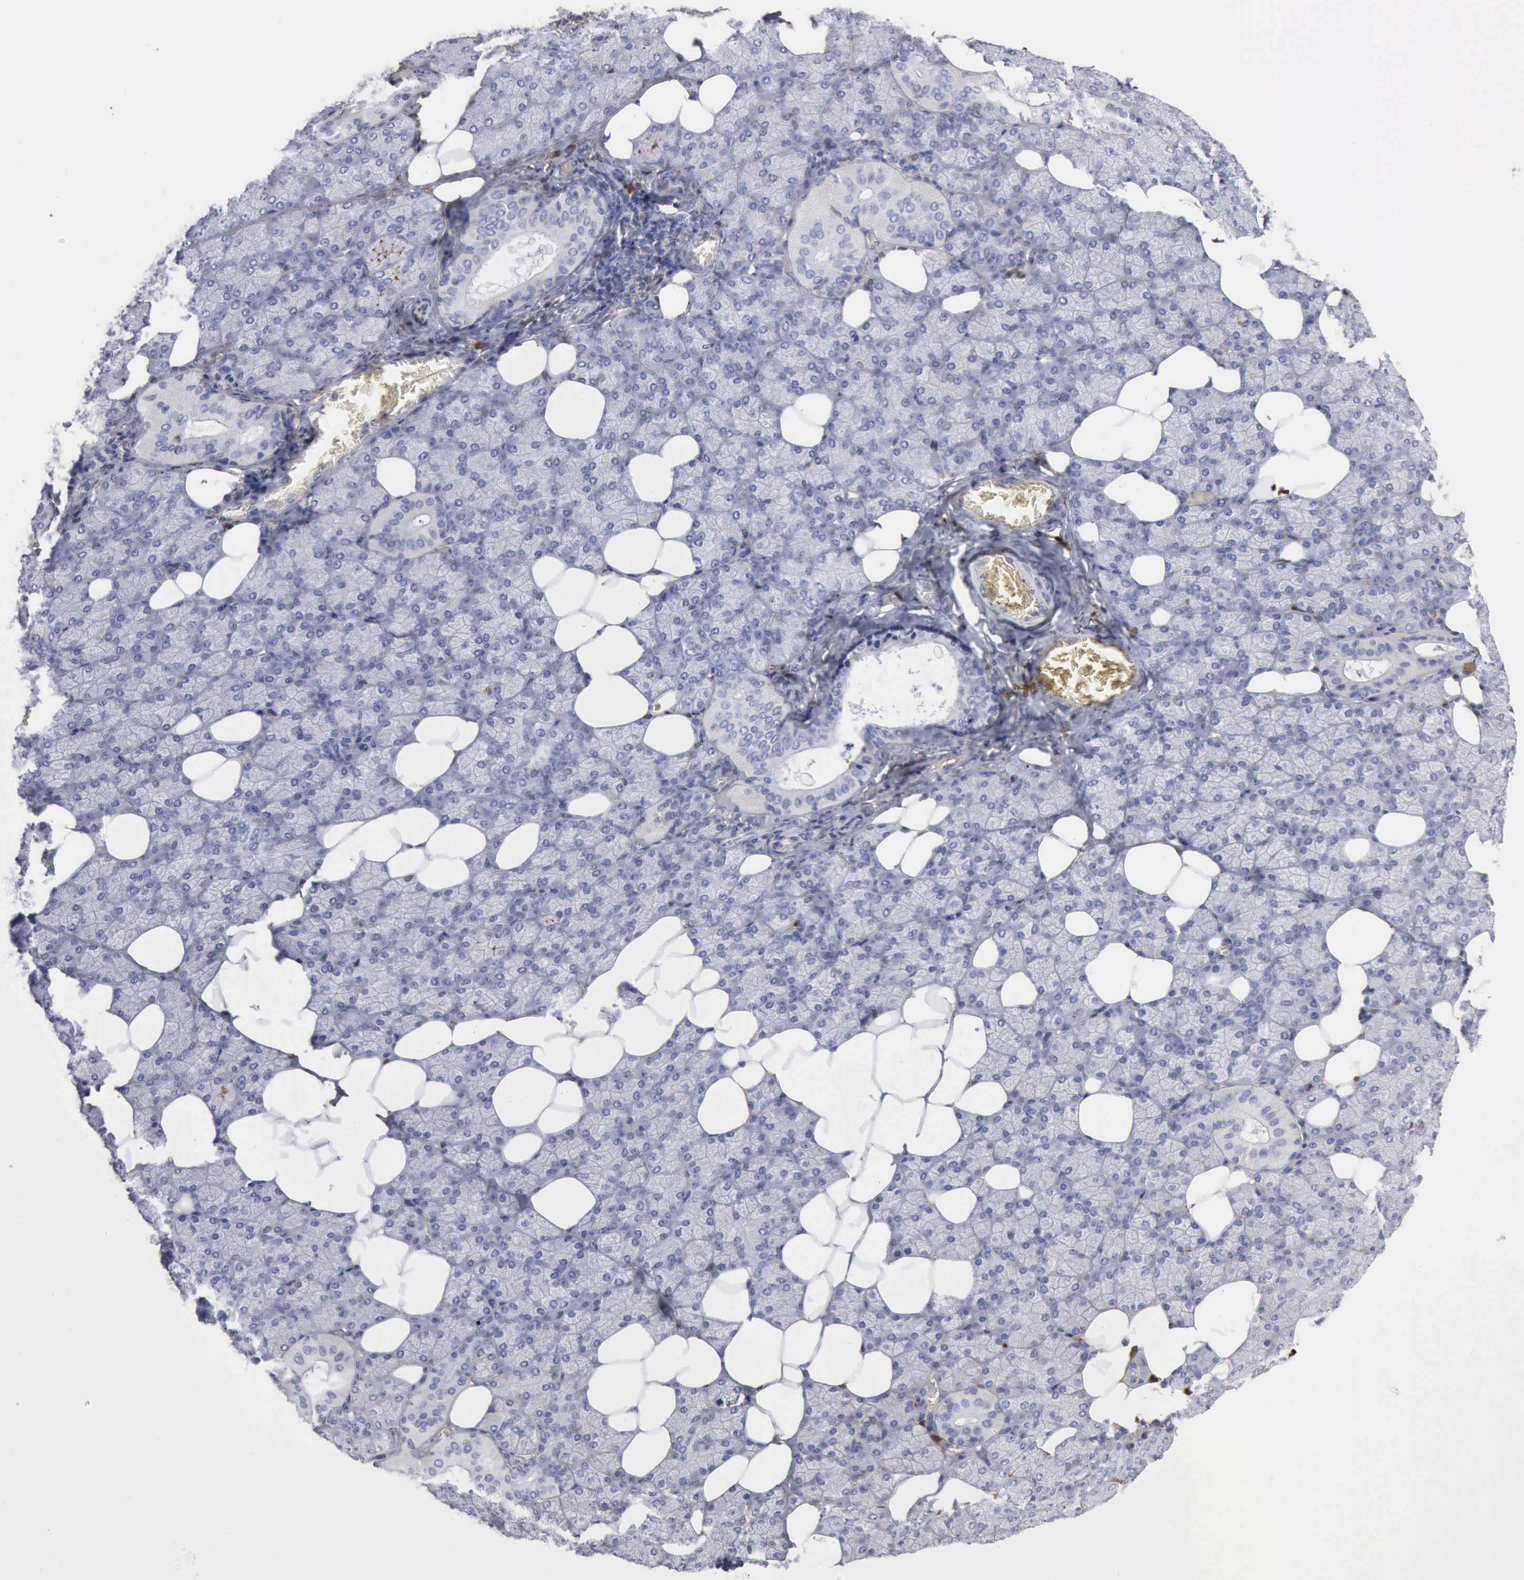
{"staining": {"intensity": "negative", "quantity": "none", "location": "none"}, "tissue": "salivary gland", "cell_type": "Glandular cells", "image_type": "normal", "snomed": [{"axis": "morphology", "description": "Normal tissue, NOS"}, {"axis": "topography", "description": "Lymph node"}, {"axis": "topography", "description": "Salivary gland"}], "caption": "Image shows no significant protein staining in glandular cells of unremarkable salivary gland.", "gene": "SERPINA1", "patient": {"sex": "male", "age": 8}}